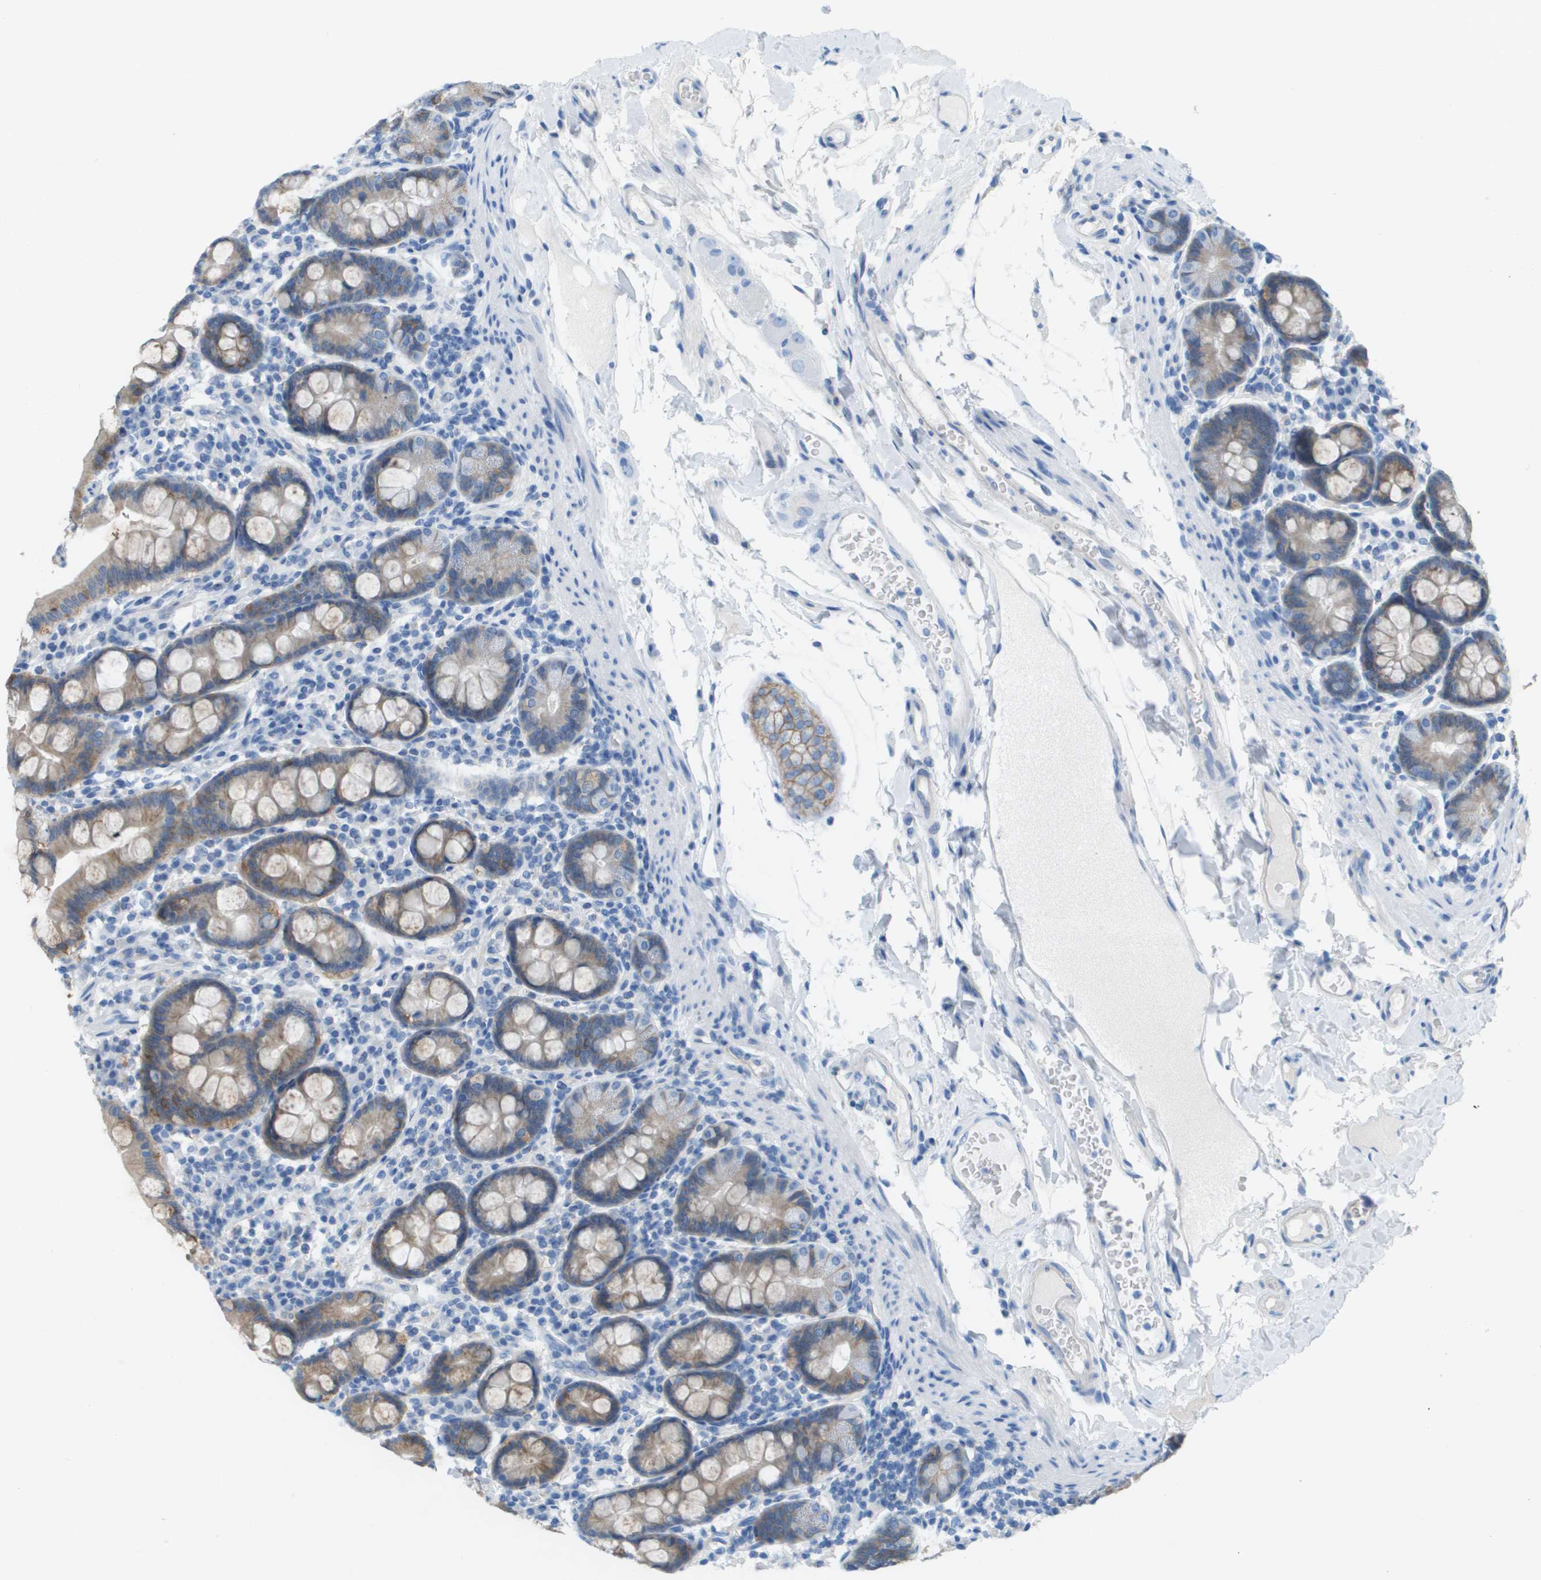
{"staining": {"intensity": "moderate", "quantity": "25%-75%", "location": "cytoplasmic/membranous"}, "tissue": "duodenum", "cell_type": "Glandular cells", "image_type": "normal", "snomed": [{"axis": "morphology", "description": "Normal tissue, NOS"}, {"axis": "topography", "description": "Duodenum"}], "caption": "High-magnification brightfield microscopy of normal duodenum stained with DAB (brown) and counterstained with hematoxylin (blue). glandular cells exhibit moderate cytoplasmic/membranous expression is appreciated in about25%-75% of cells.", "gene": "CD46", "patient": {"sex": "male", "age": 50}}